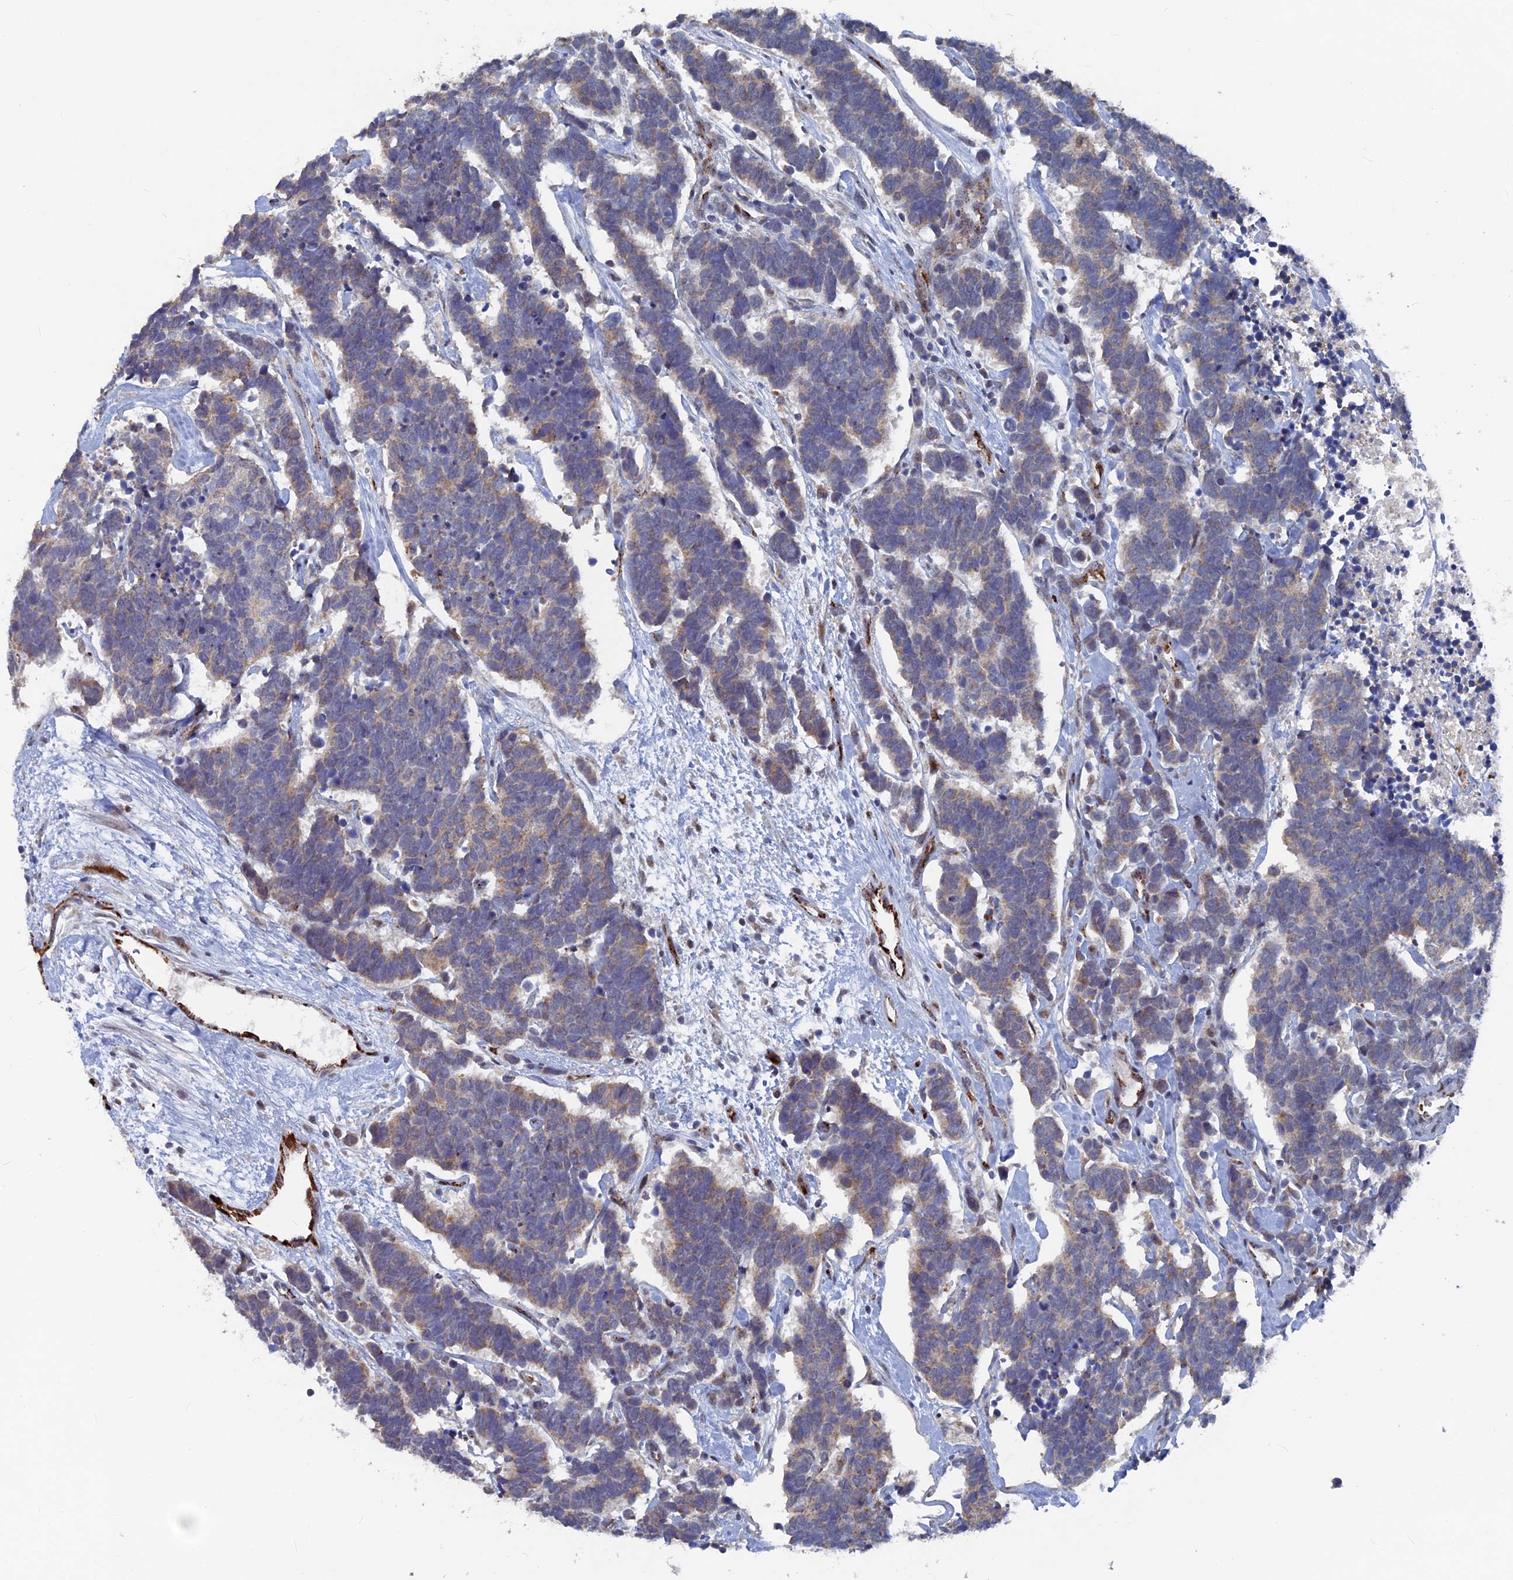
{"staining": {"intensity": "weak", "quantity": "<25%", "location": "cytoplasmic/membranous"}, "tissue": "carcinoid", "cell_type": "Tumor cells", "image_type": "cancer", "snomed": [{"axis": "morphology", "description": "Carcinoma, NOS"}, {"axis": "morphology", "description": "Carcinoid, malignant, NOS"}, {"axis": "topography", "description": "Urinary bladder"}], "caption": "Tumor cells show no significant protein expression in carcinoma.", "gene": "SH3D21", "patient": {"sex": "male", "age": 57}}